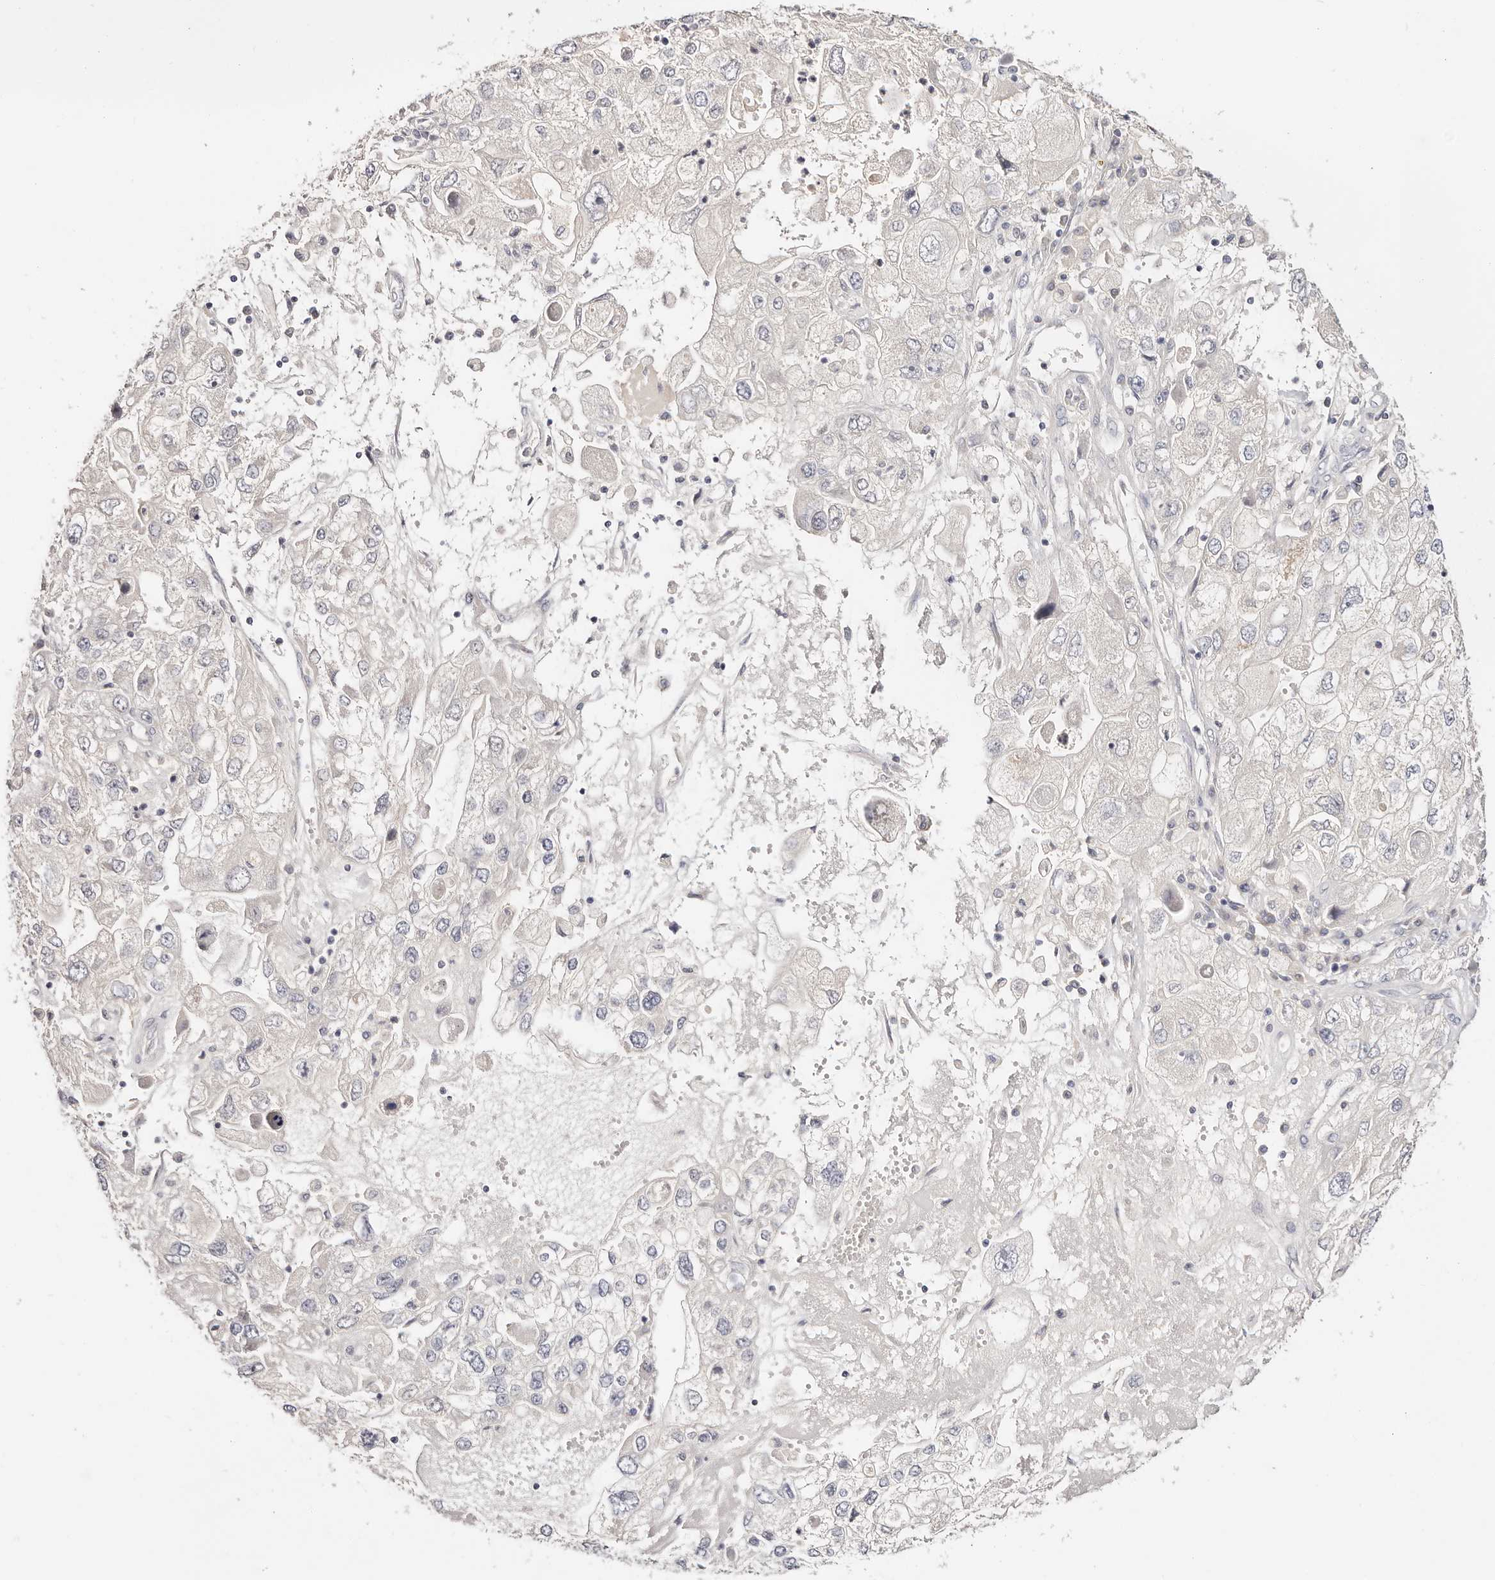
{"staining": {"intensity": "negative", "quantity": "none", "location": "none"}, "tissue": "endometrial cancer", "cell_type": "Tumor cells", "image_type": "cancer", "snomed": [{"axis": "morphology", "description": "Adenocarcinoma, NOS"}, {"axis": "topography", "description": "Endometrium"}], "caption": "There is no significant positivity in tumor cells of adenocarcinoma (endometrial). (DAB immunohistochemistry (IHC), high magnification).", "gene": "DNASE1", "patient": {"sex": "female", "age": 49}}